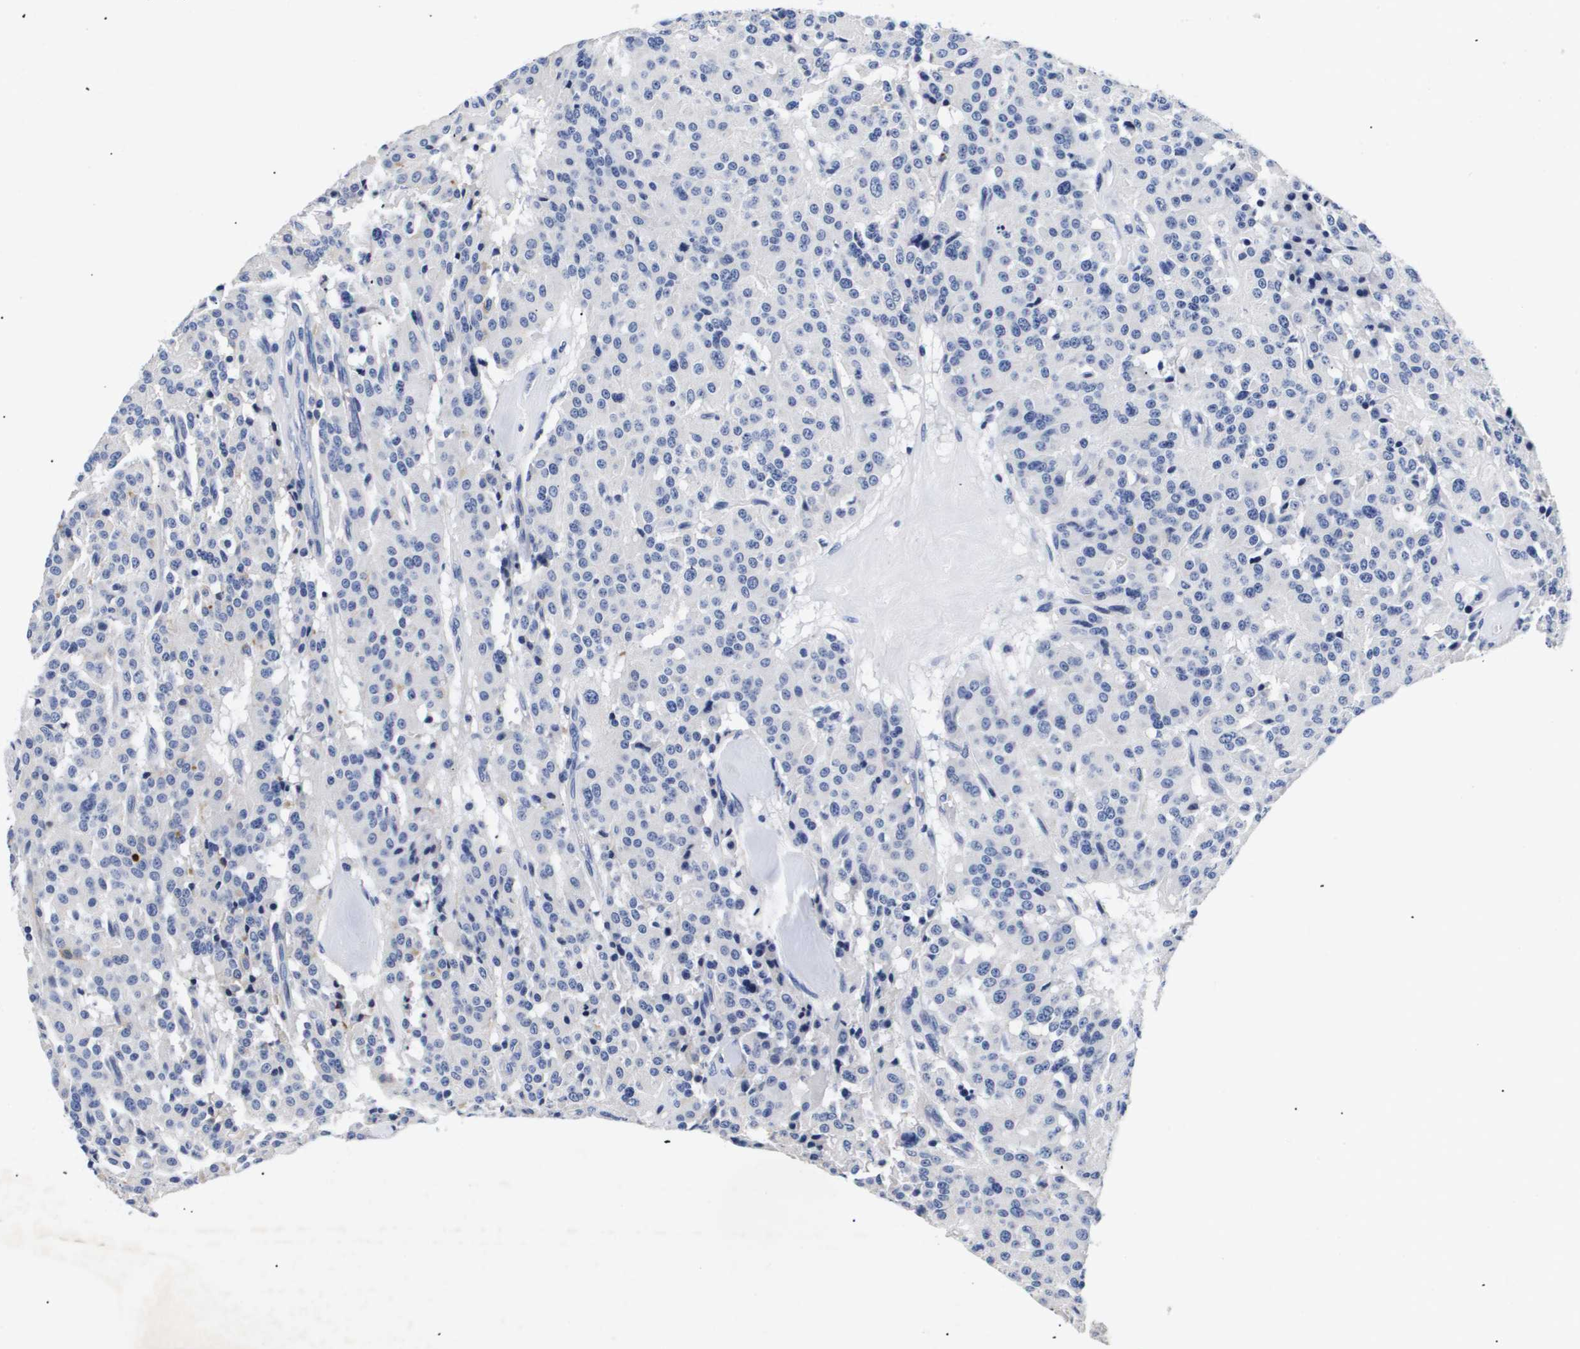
{"staining": {"intensity": "negative", "quantity": "none", "location": "none"}, "tissue": "carcinoid", "cell_type": "Tumor cells", "image_type": "cancer", "snomed": [{"axis": "morphology", "description": "Carcinoid, malignant, NOS"}, {"axis": "topography", "description": "Lung"}], "caption": "Immunohistochemistry image of neoplastic tissue: carcinoid stained with DAB displays no significant protein staining in tumor cells.", "gene": "ATP6V0A4", "patient": {"sex": "male", "age": 30}}